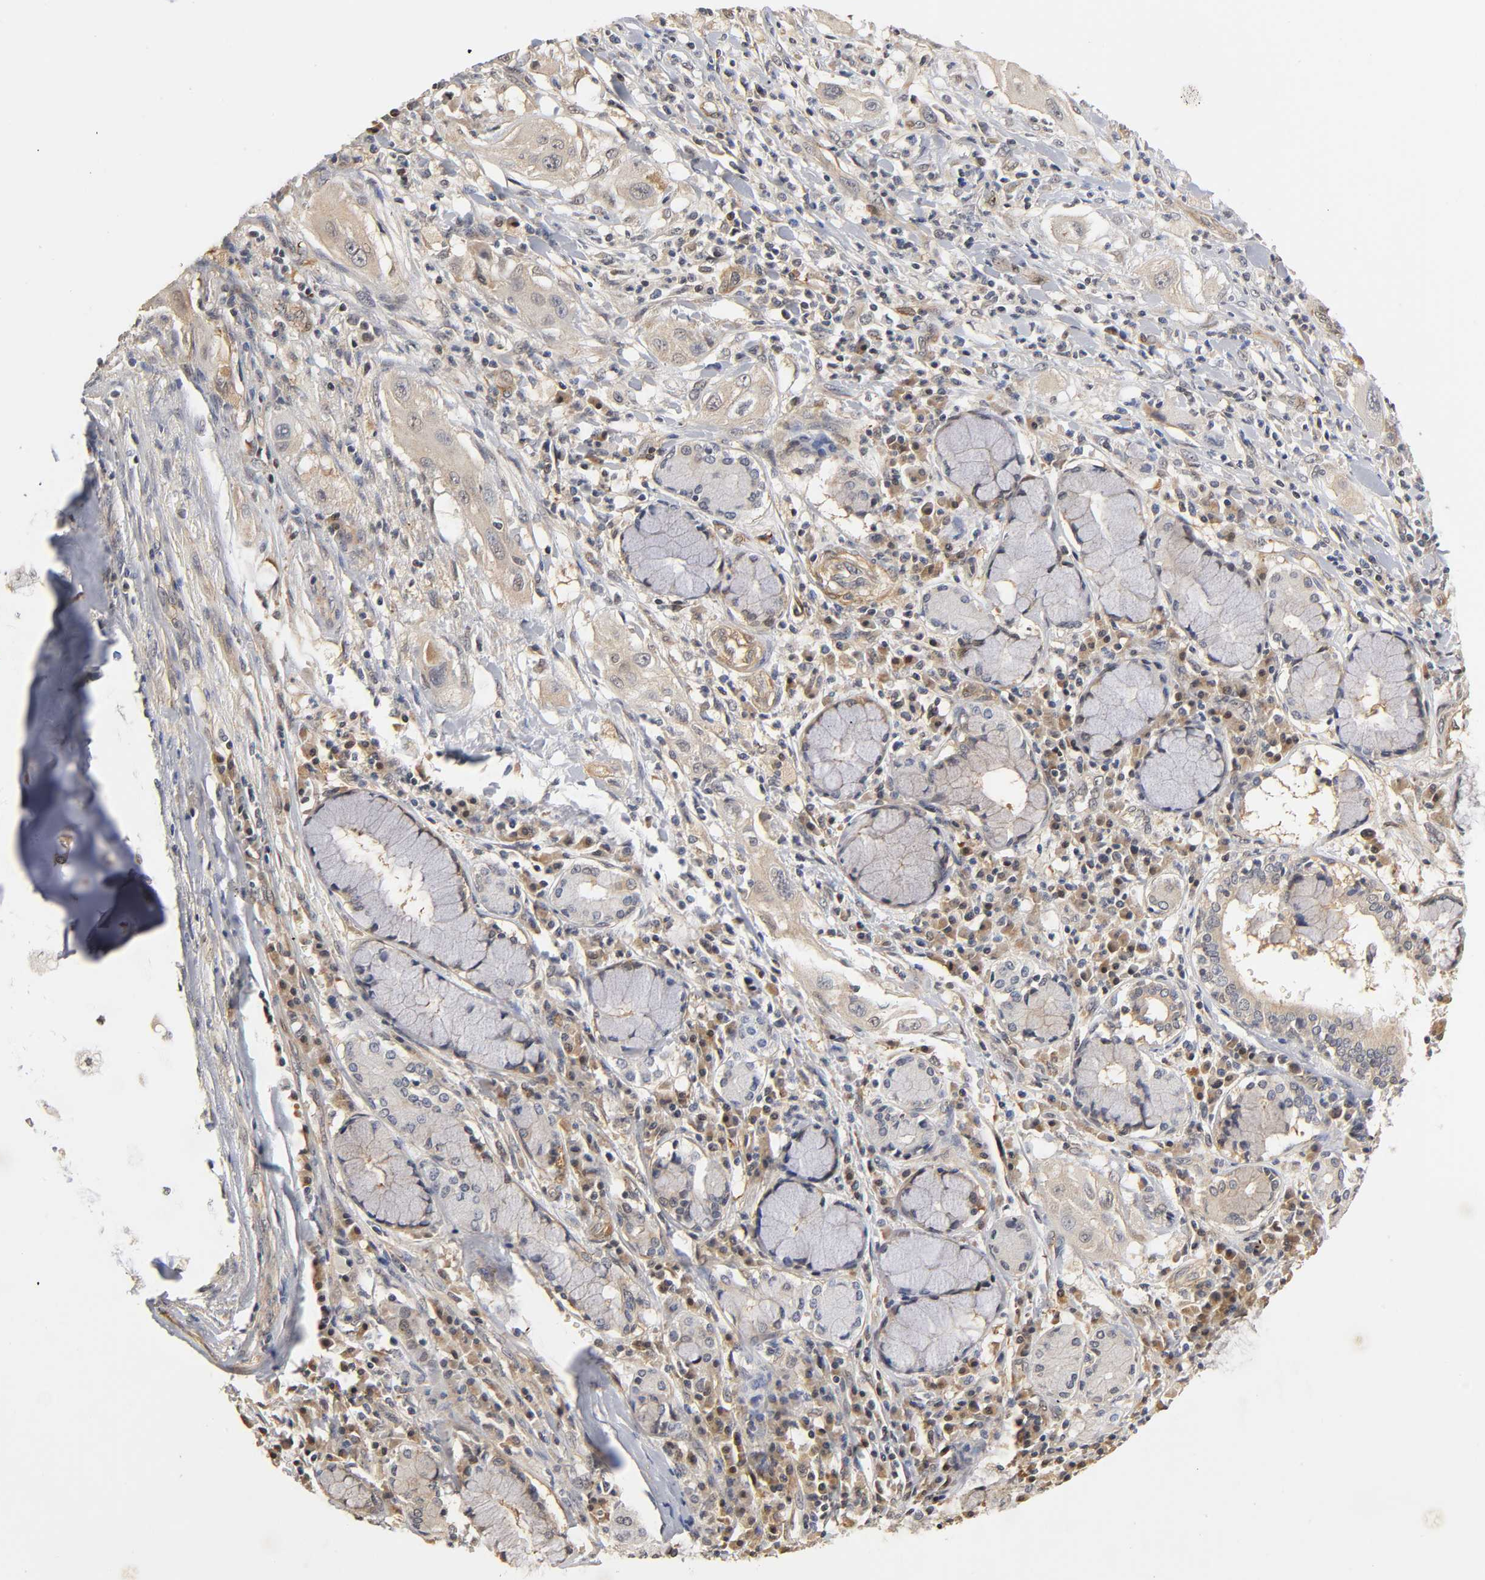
{"staining": {"intensity": "weak", "quantity": ">75%", "location": "cytoplasmic/membranous"}, "tissue": "lung cancer", "cell_type": "Tumor cells", "image_type": "cancer", "snomed": [{"axis": "morphology", "description": "Squamous cell carcinoma, NOS"}, {"axis": "topography", "description": "Lung"}], "caption": "An immunohistochemistry (IHC) histopathology image of tumor tissue is shown. Protein staining in brown highlights weak cytoplasmic/membranous positivity in lung cancer within tumor cells. (DAB (3,3'-diaminobenzidine) = brown stain, brightfield microscopy at high magnification).", "gene": "PDE5A", "patient": {"sex": "female", "age": 47}}